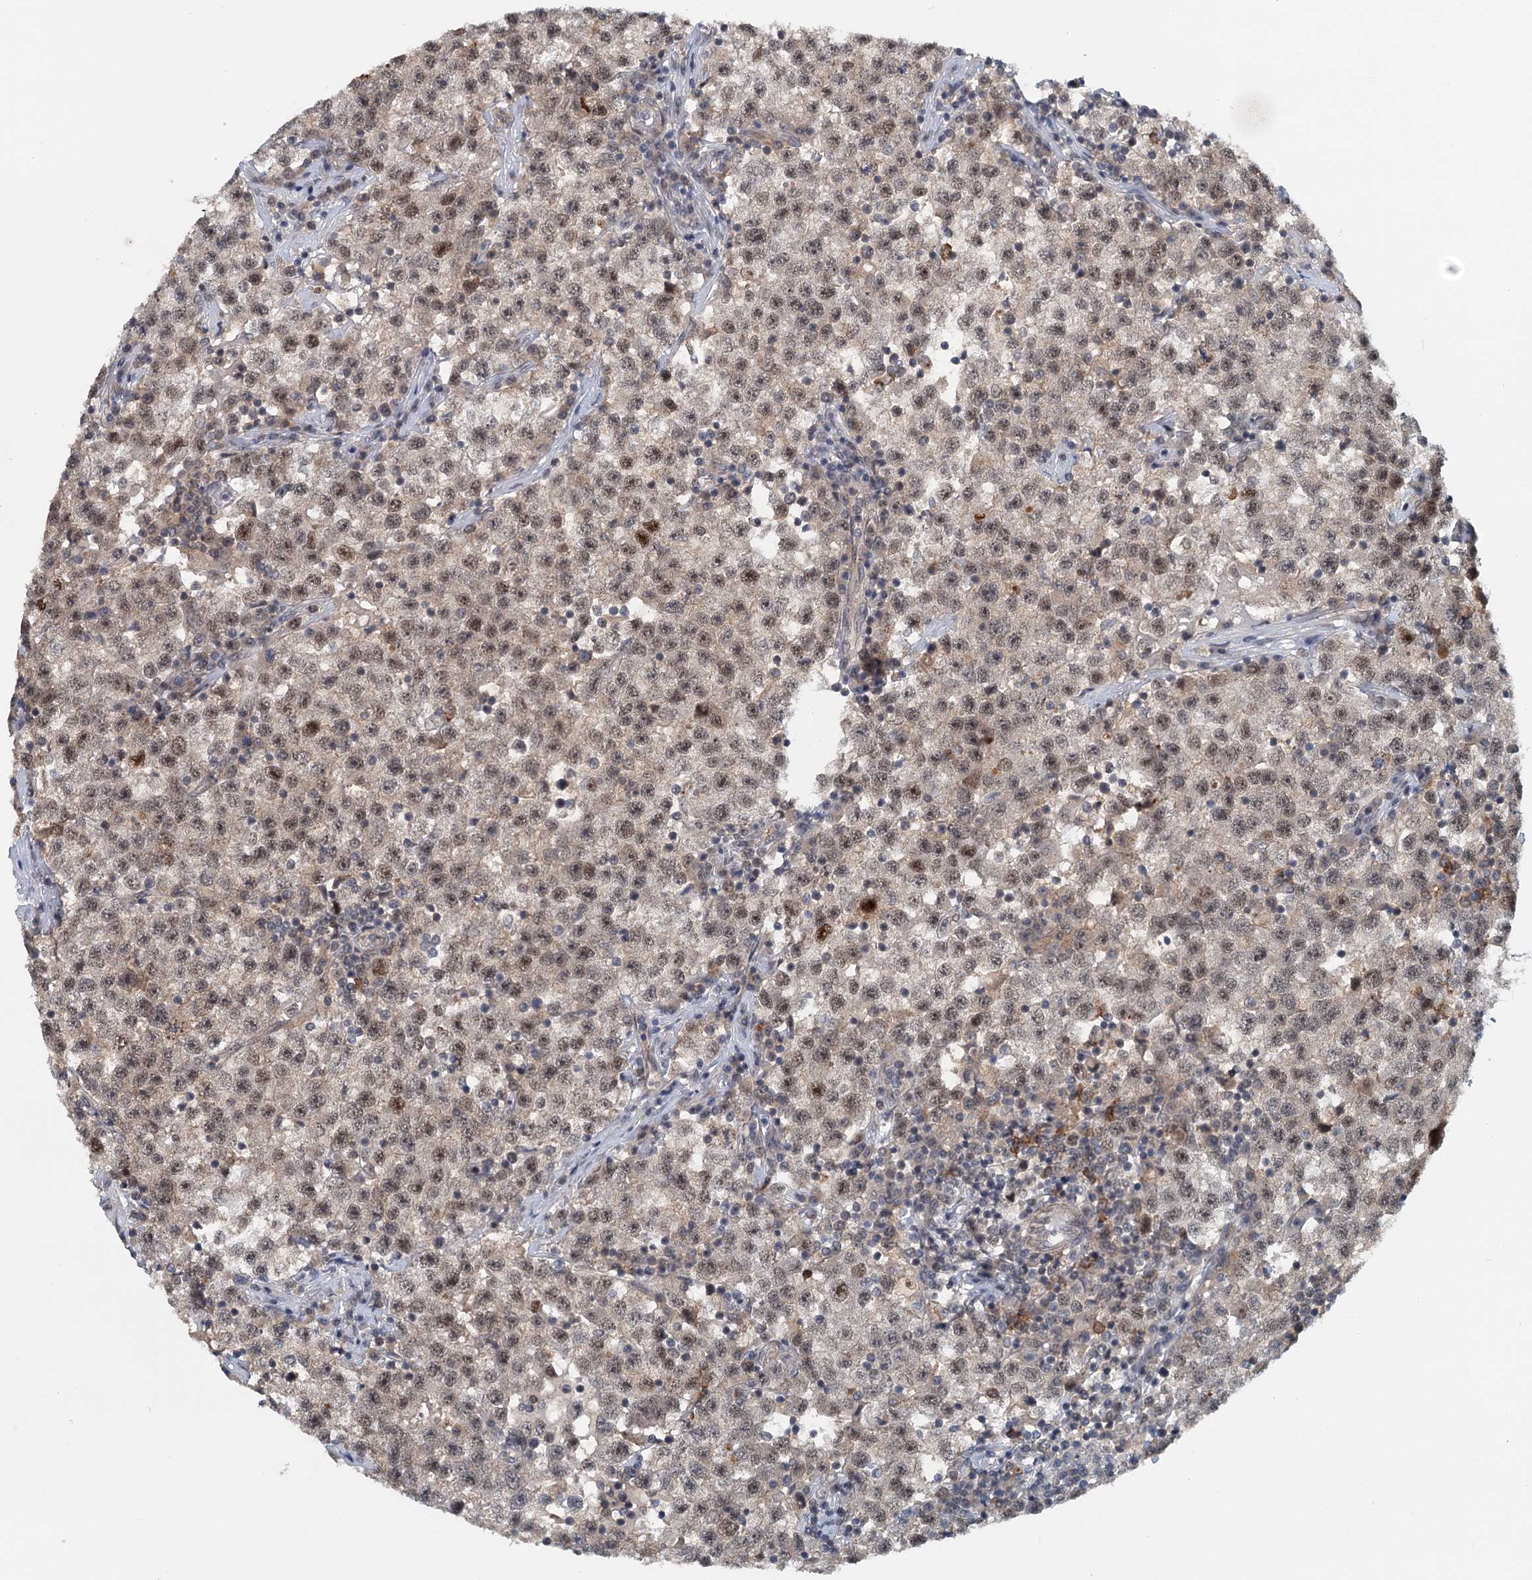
{"staining": {"intensity": "moderate", "quantity": ">75%", "location": "nuclear"}, "tissue": "testis cancer", "cell_type": "Tumor cells", "image_type": "cancer", "snomed": [{"axis": "morphology", "description": "Seminoma, NOS"}, {"axis": "topography", "description": "Testis"}], "caption": "Protein expression analysis of testis cancer demonstrates moderate nuclear positivity in about >75% of tumor cells.", "gene": "TAS2R42", "patient": {"sex": "male", "age": 22}}